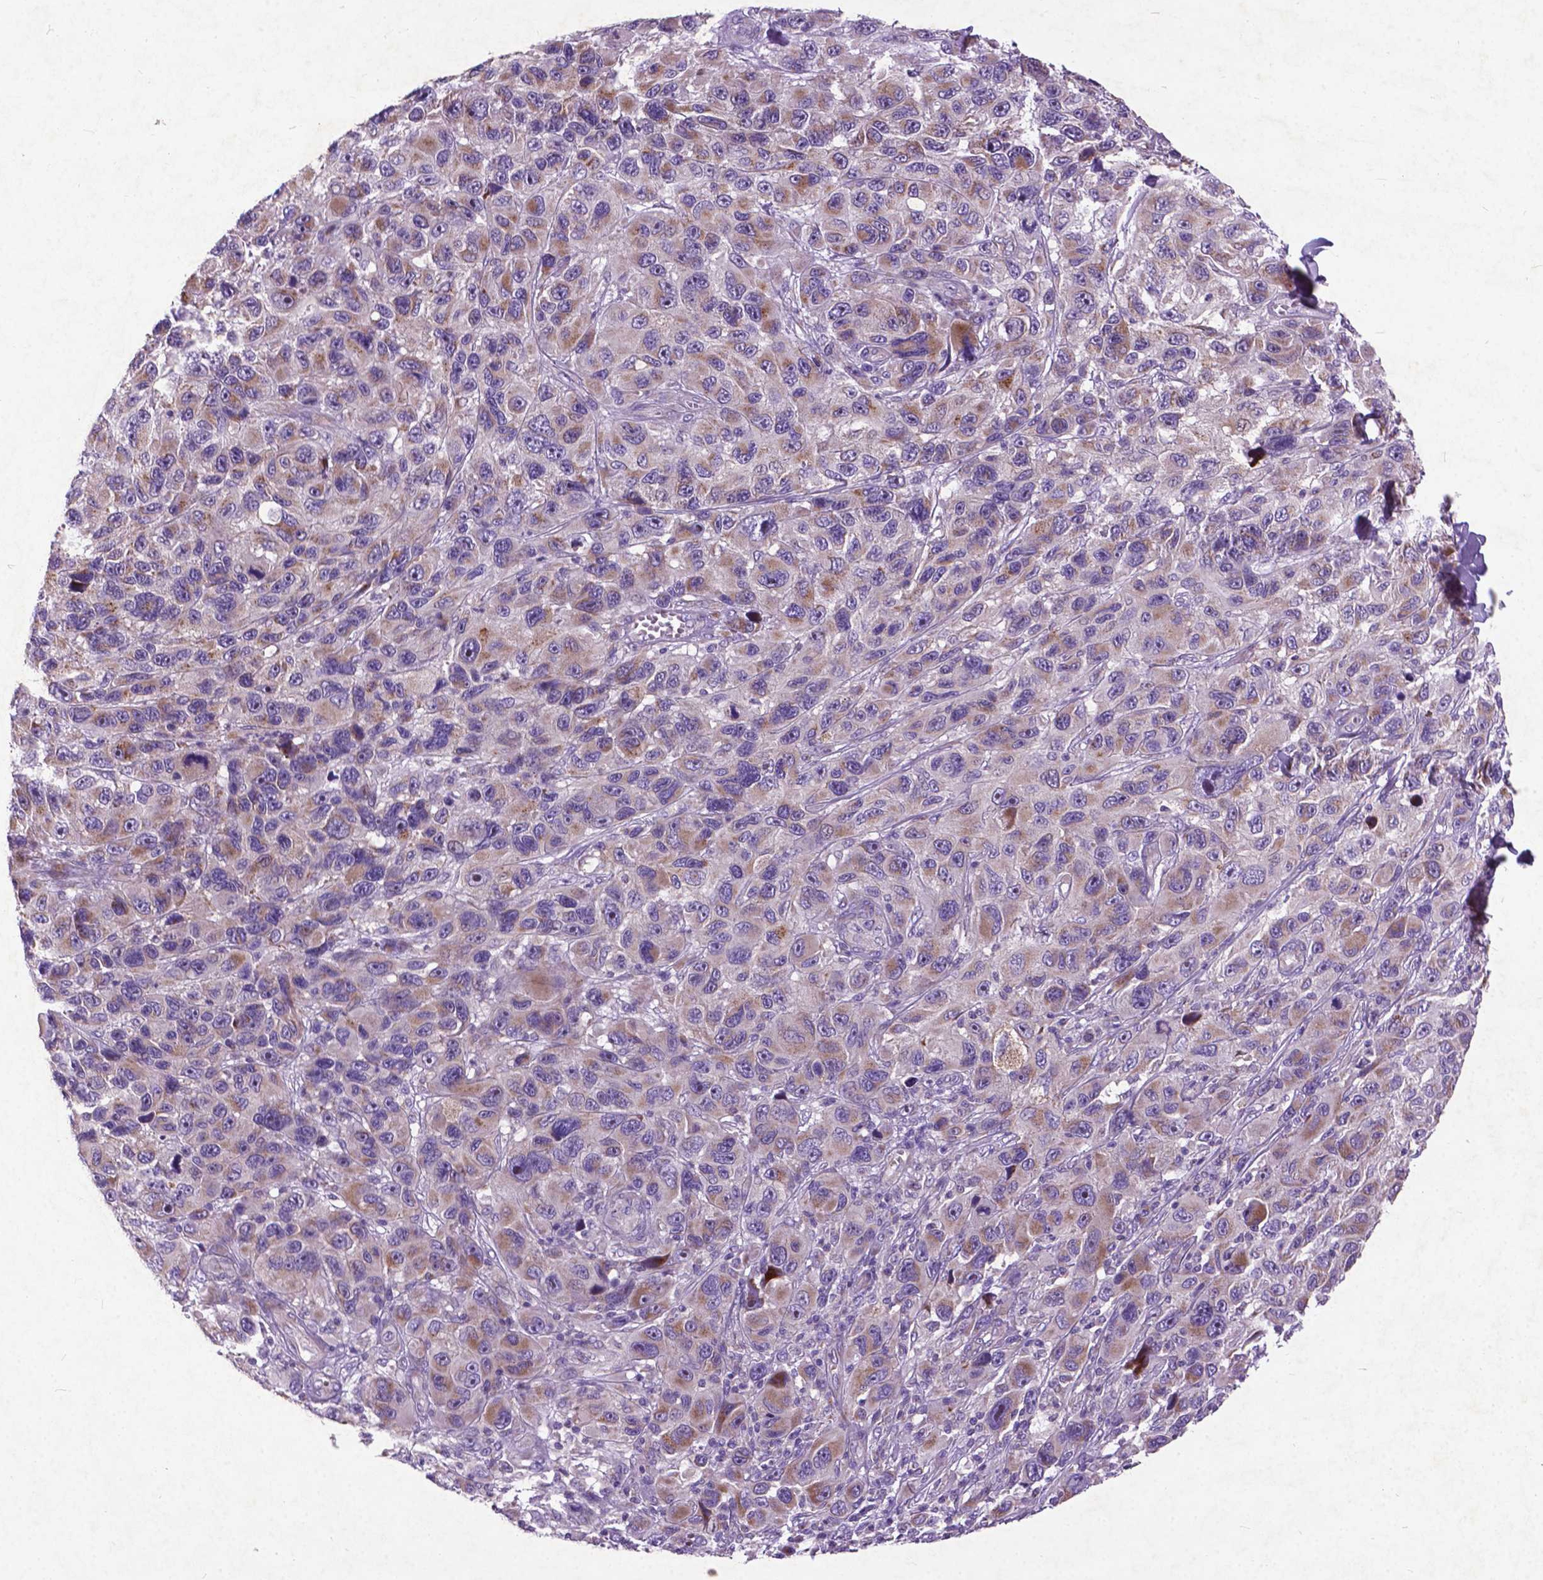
{"staining": {"intensity": "weak", "quantity": ">75%", "location": "cytoplasmic/membranous"}, "tissue": "melanoma", "cell_type": "Tumor cells", "image_type": "cancer", "snomed": [{"axis": "morphology", "description": "Malignant melanoma, NOS"}, {"axis": "topography", "description": "Skin"}], "caption": "Brown immunohistochemical staining in melanoma reveals weak cytoplasmic/membranous expression in approximately >75% of tumor cells. Using DAB (brown) and hematoxylin (blue) stains, captured at high magnification using brightfield microscopy.", "gene": "ATG4D", "patient": {"sex": "male", "age": 53}}